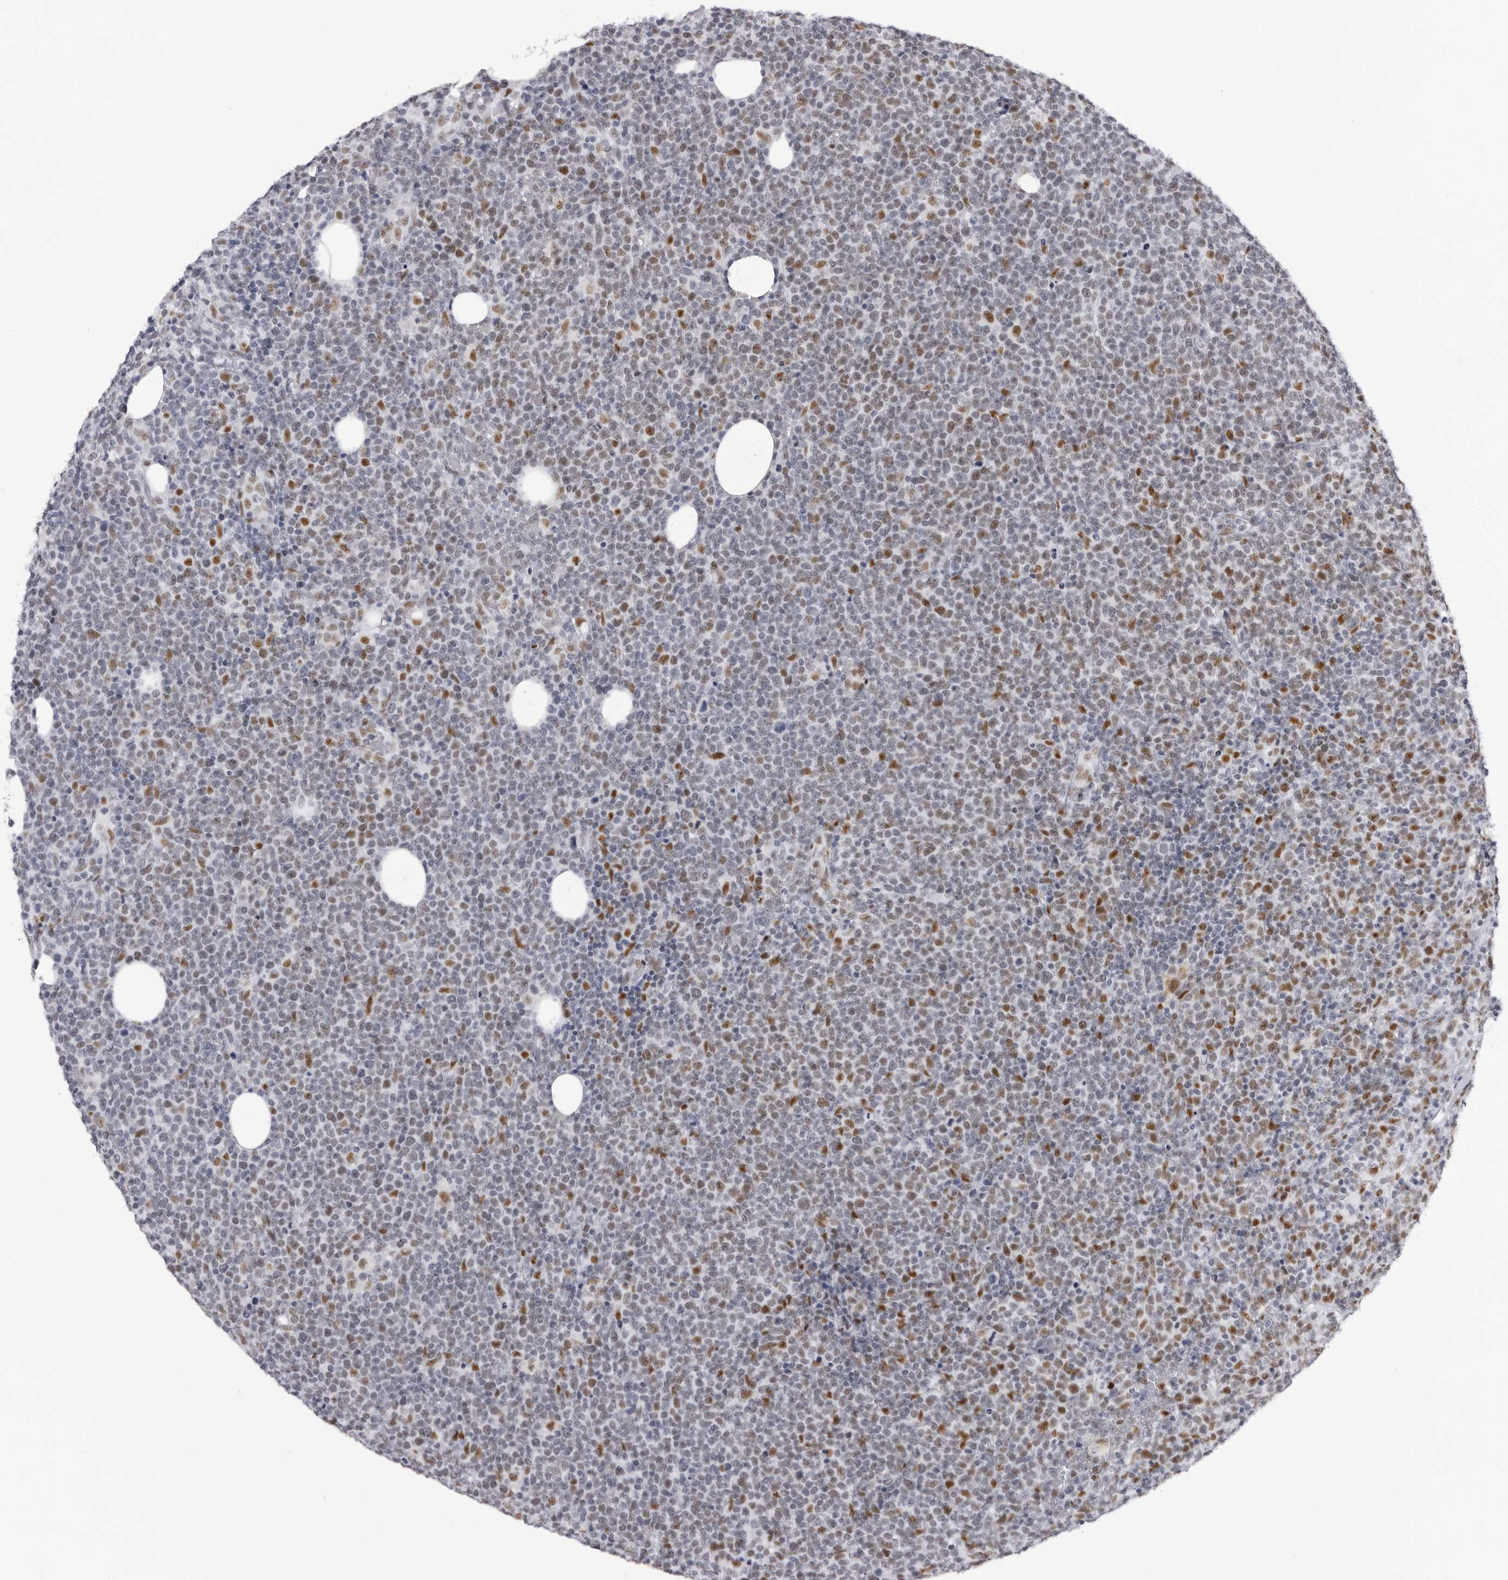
{"staining": {"intensity": "moderate", "quantity": "25%-75%", "location": "nuclear"}, "tissue": "lymphoma", "cell_type": "Tumor cells", "image_type": "cancer", "snomed": [{"axis": "morphology", "description": "Malignant lymphoma, non-Hodgkin's type, High grade"}, {"axis": "topography", "description": "Lymph node"}], "caption": "Protein analysis of lymphoma tissue shows moderate nuclear staining in approximately 25%-75% of tumor cells.", "gene": "IRF2BP2", "patient": {"sex": "male", "age": 61}}